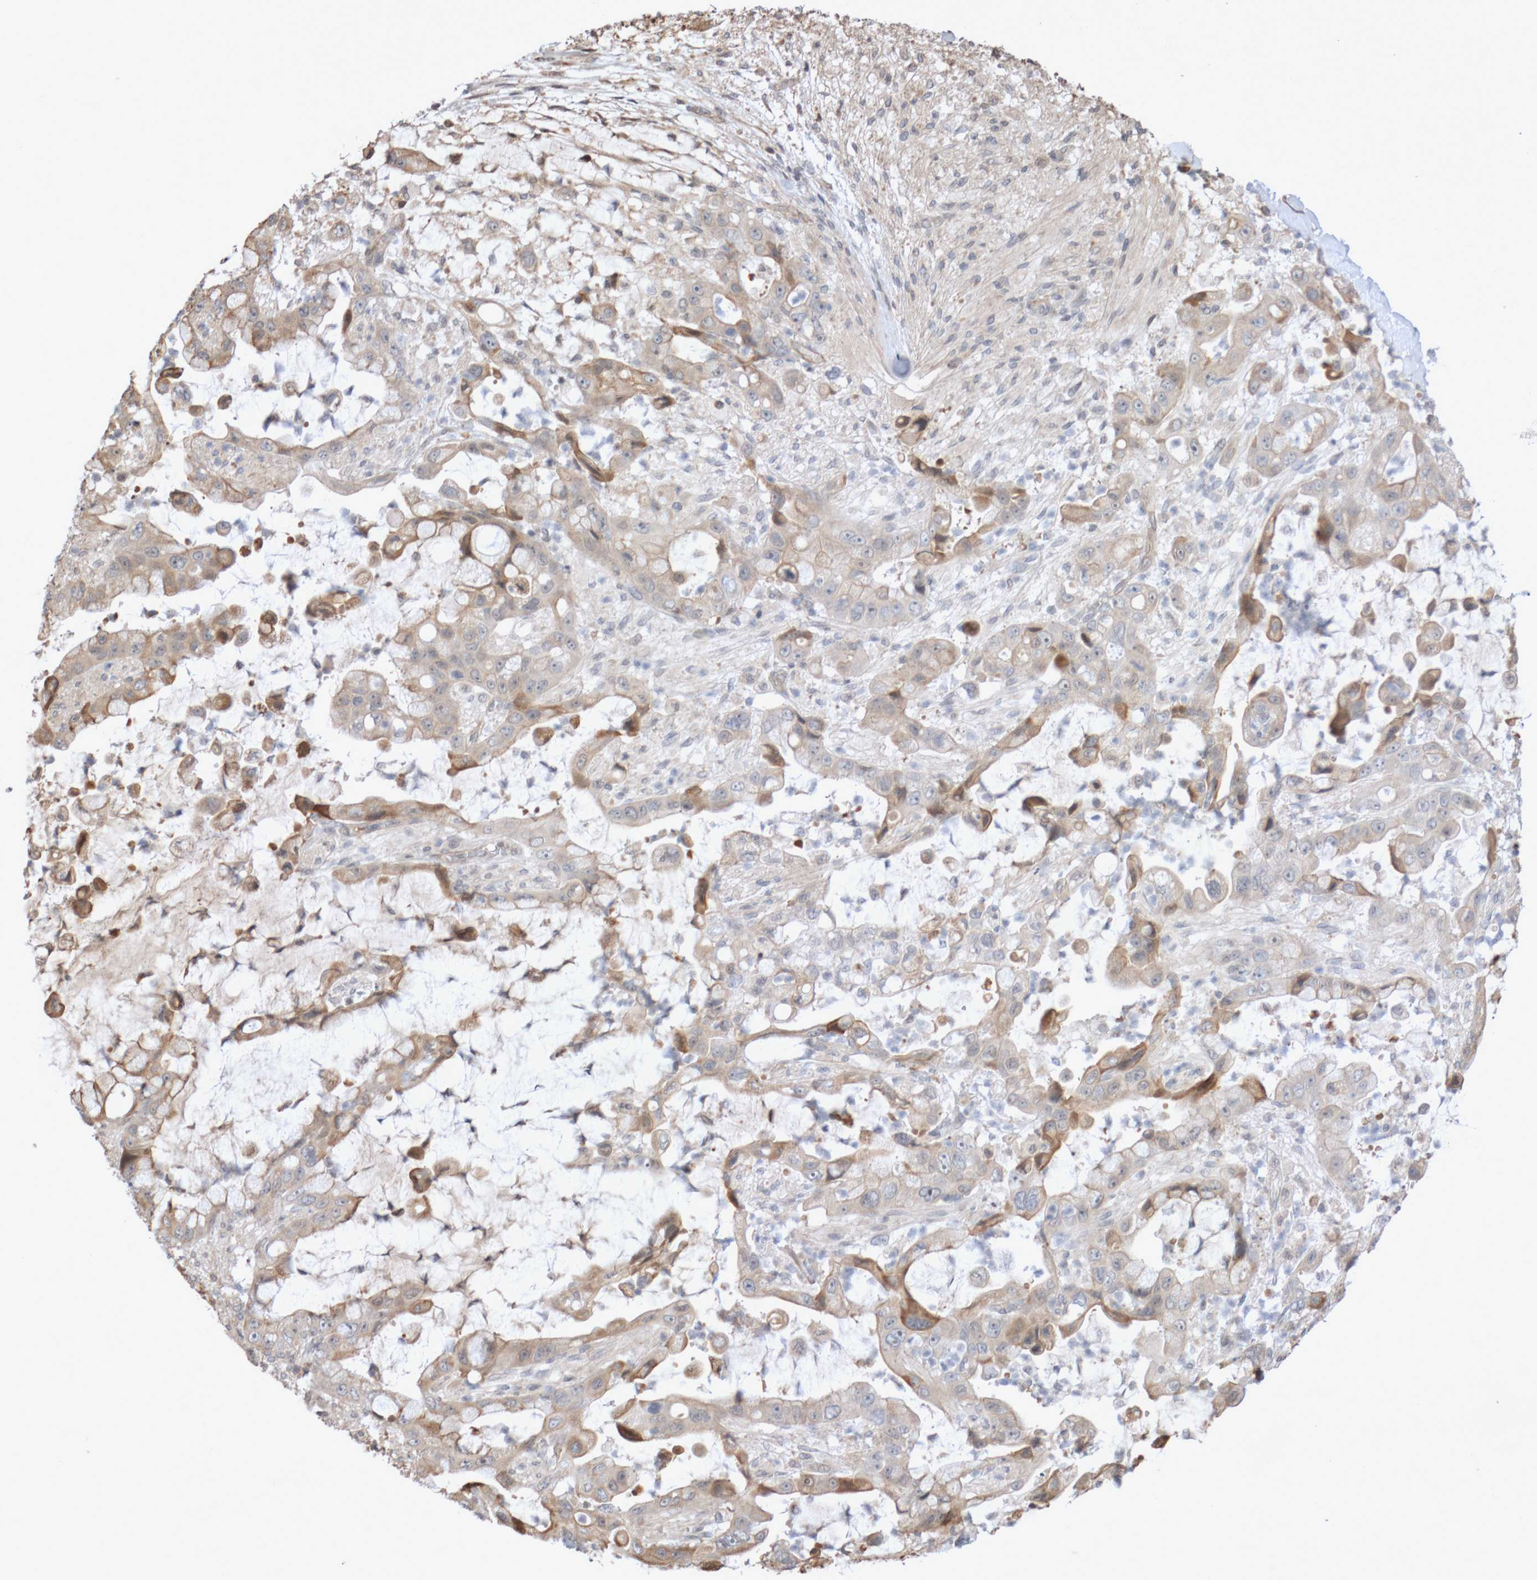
{"staining": {"intensity": "weak", "quantity": "25%-75%", "location": "cytoplasmic/membranous"}, "tissue": "liver cancer", "cell_type": "Tumor cells", "image_type": "cancer", "snomed": [{"axis": "morphology", "description": "Cholangiocarcinoma"}, {"axis": "topography", "description": "Liver"}], "caption": "Immunohistochemistry (IHC) micrograph of neoplastic tissue: human cholangiocarcinoma (liver) stained using immunohistochemistry reveals low levels of weak protein expression localized specifically in the cytoplasmic/membranous of tumor cells, appearing as a cytoplasmic/membranous brown color.", "gene": "DPH7", "patient": {"sex": "female", "age": 54}}